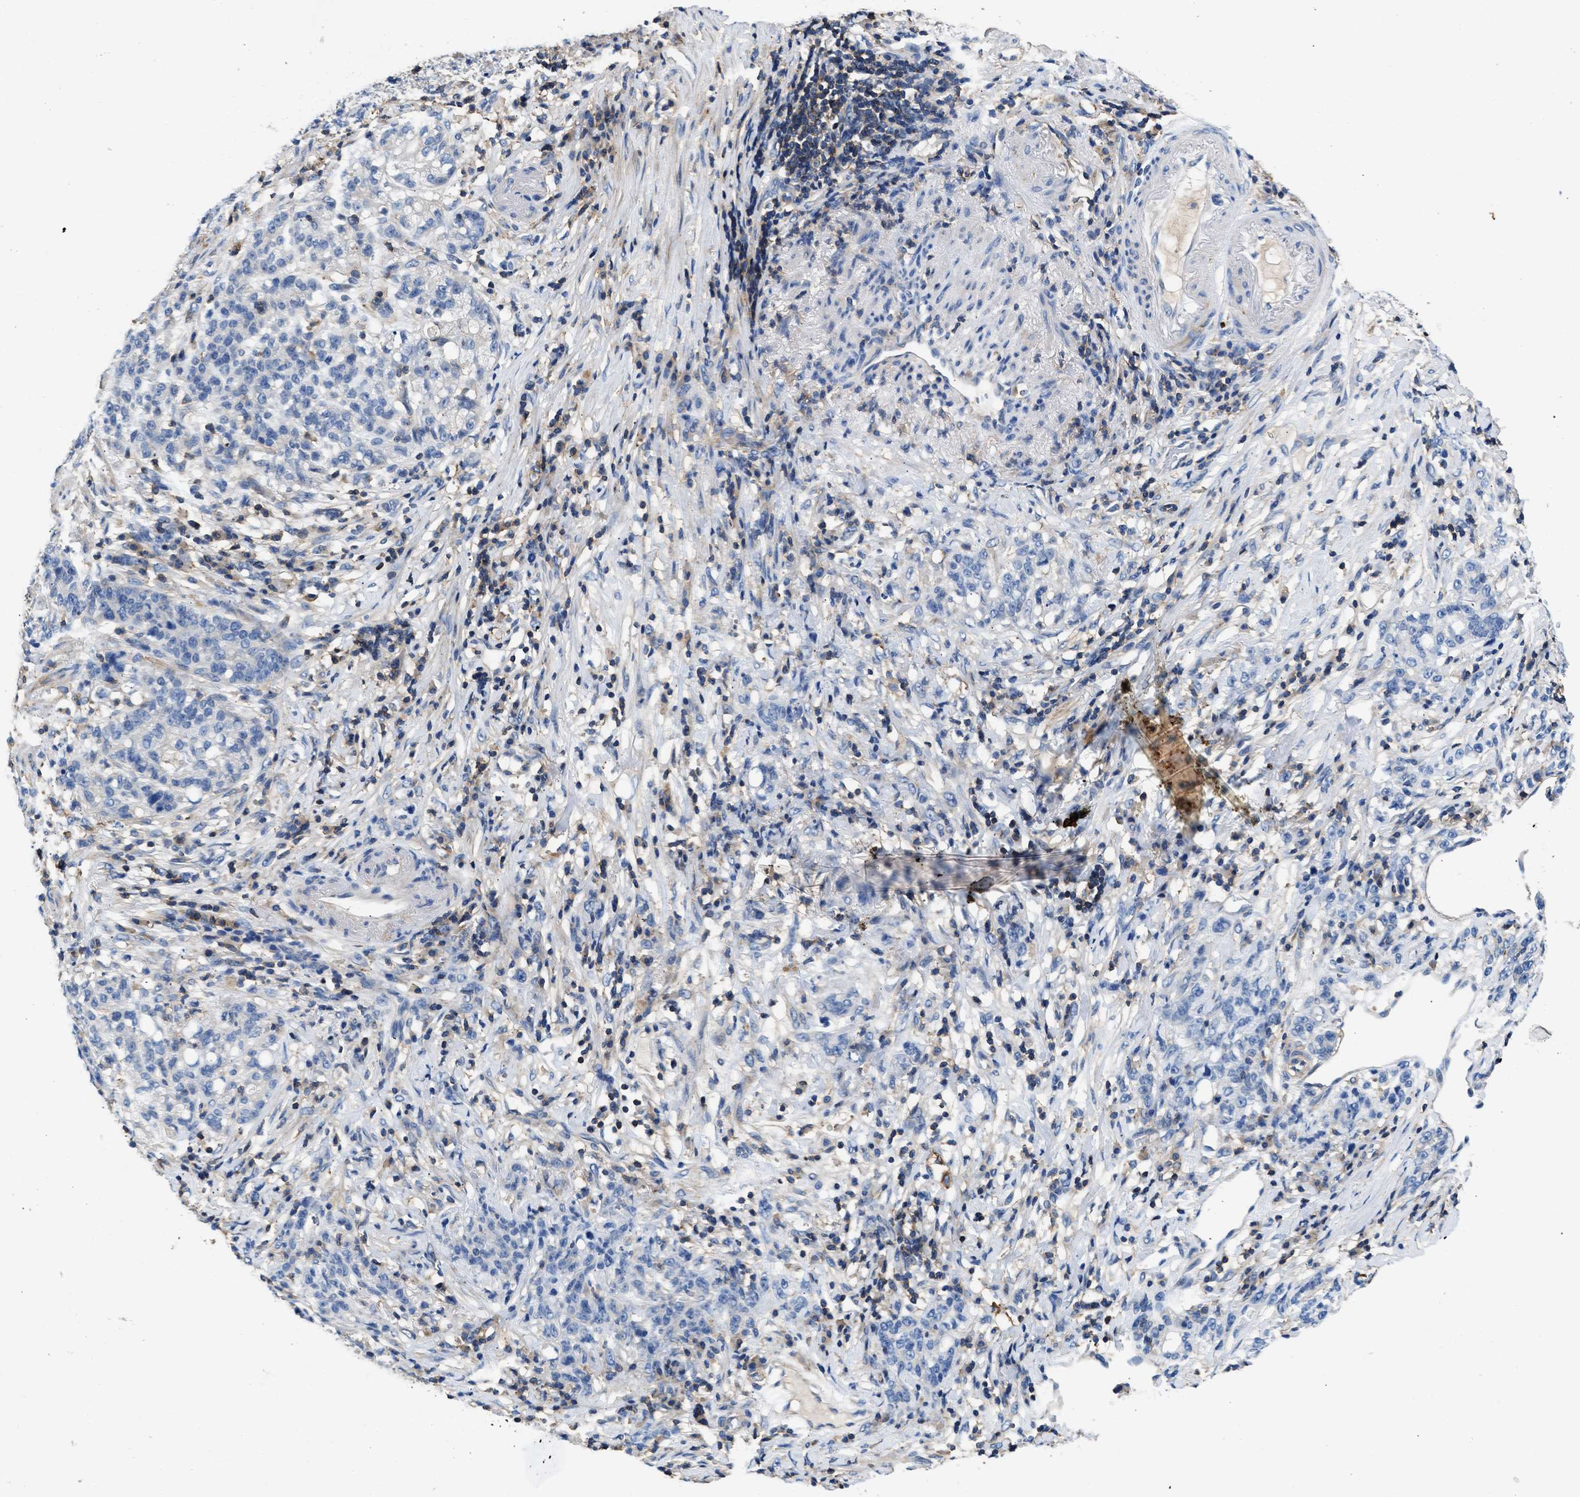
{"staining": {"intensity": "negative", "quantity": "none", "location": "none"}, "tissue": "stomach cancer", "cell_type": "Tumor cells", "image_type": "cancer", "snomed": [{"axis": "morphology", "description": "Adenocarcinoma, NOS"}, {"axis": "topography", "description": "Stomach, lower"}], "caption": "Stomach adenocarcinoma stained for a protein using immunohistochemistry demonstrates no expression tumor cells.", "gene": "KCNQ4", "patient": {"sex": "male", "age": 88}}